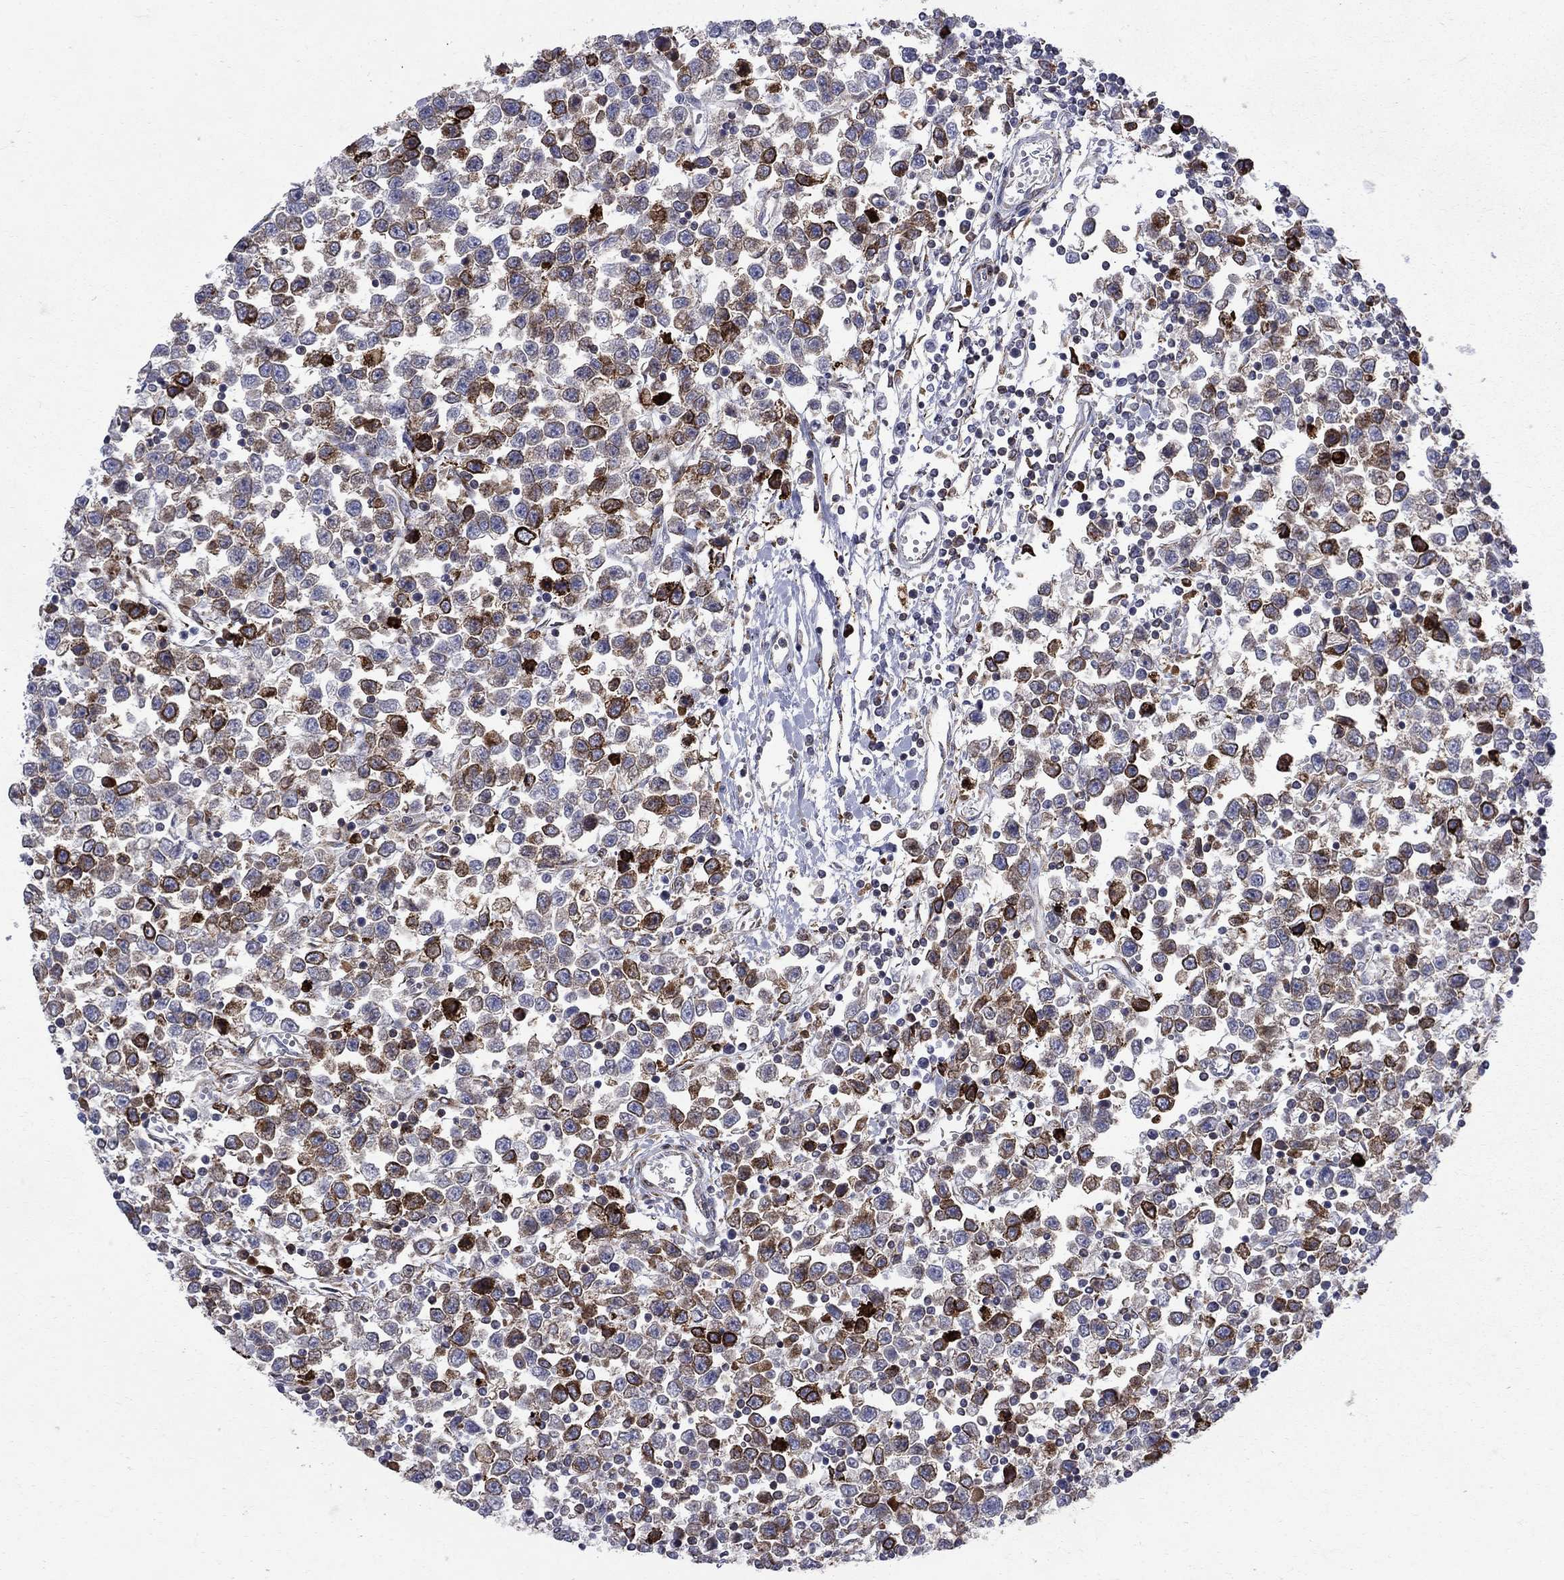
{"staining": {"intensity": "strong", "quantity": "<25%", "location": "cytoplasmic/membranous,nuclear"}, "tissue": "testis cancer", "cell_type": "Tumor cells", "image_type": "cancer", "snomed": [{"axis": "morphology", "description": "Seminoma, NOS"}, {"axis": "topography", "description": "Testis"}], "caption": "Testis seminoma stained for a protein (brown) shows strong cytoplasmic/membranous and nuclear positive expression in about <25% of tumor cells.", "gene": "CAB39L", "patient": {"sex": "male", "age": 34}}